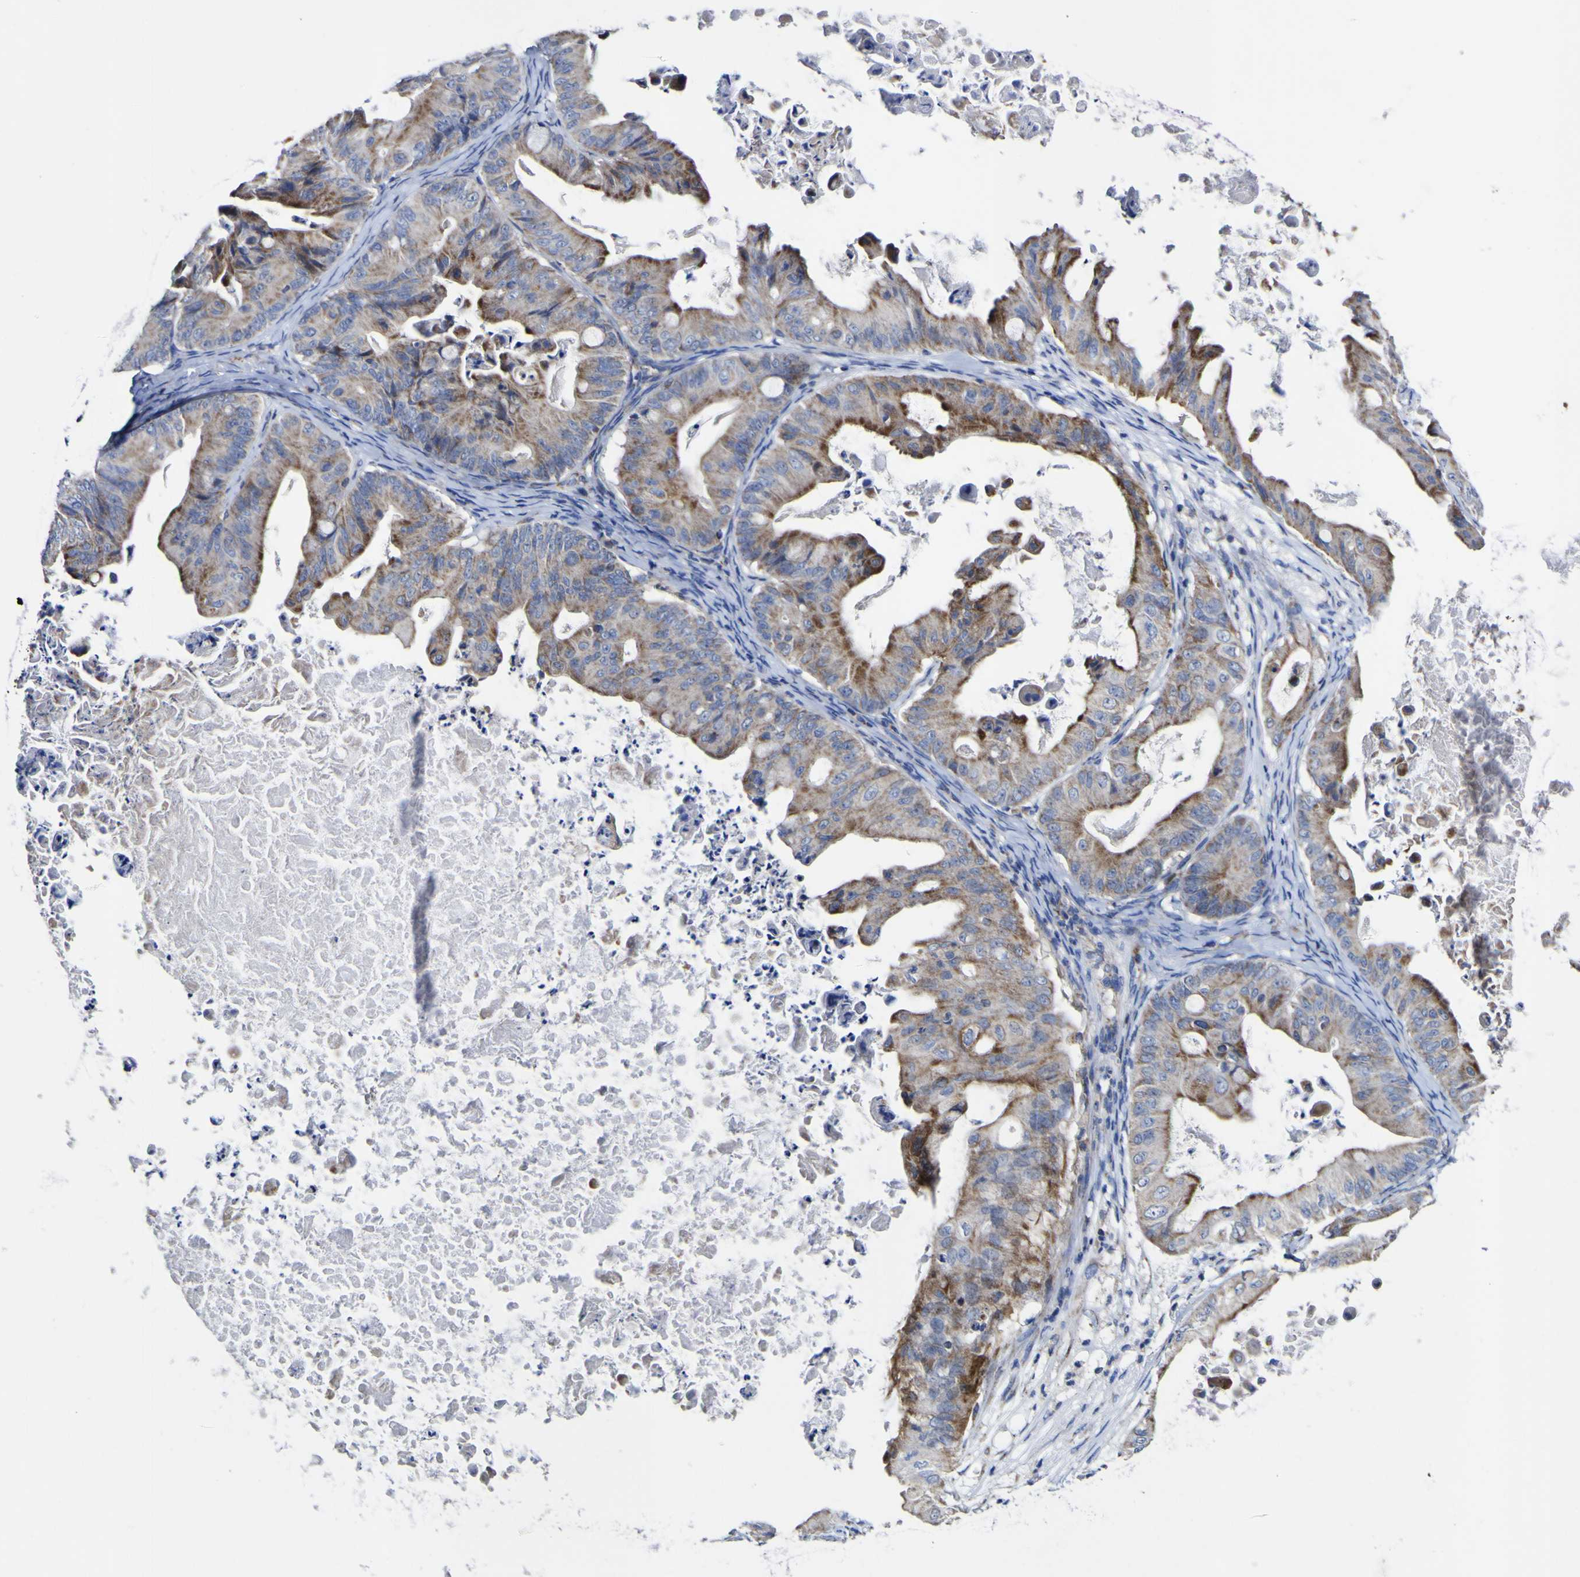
{"staining": {"intensity": "moderate", "quantity": ">75%", "location": "cytoplasmic/membranous"}, "tissue": "ovarian cancer", "cell_type": "Tumor cells", "image_type": "cancer", "snomed": [{"axis": "morphology", "description": "Cystadenocarcinoma, mucinous, NOS"}, {"axis": "topography", "description": "Ovary"}], "caption": "Immunohistochemistry of human ovarian cancer (mucinous cystadenocarcinoma) exhibits medium levels of moderate cytoplasmic/membranous expression in approximately >75% of tumor cells. Ihc stains the protein in brown and the nuclei are stained blue.", "gene": "CCDC90B", "patient": {"sex": "female", "age": 37}}